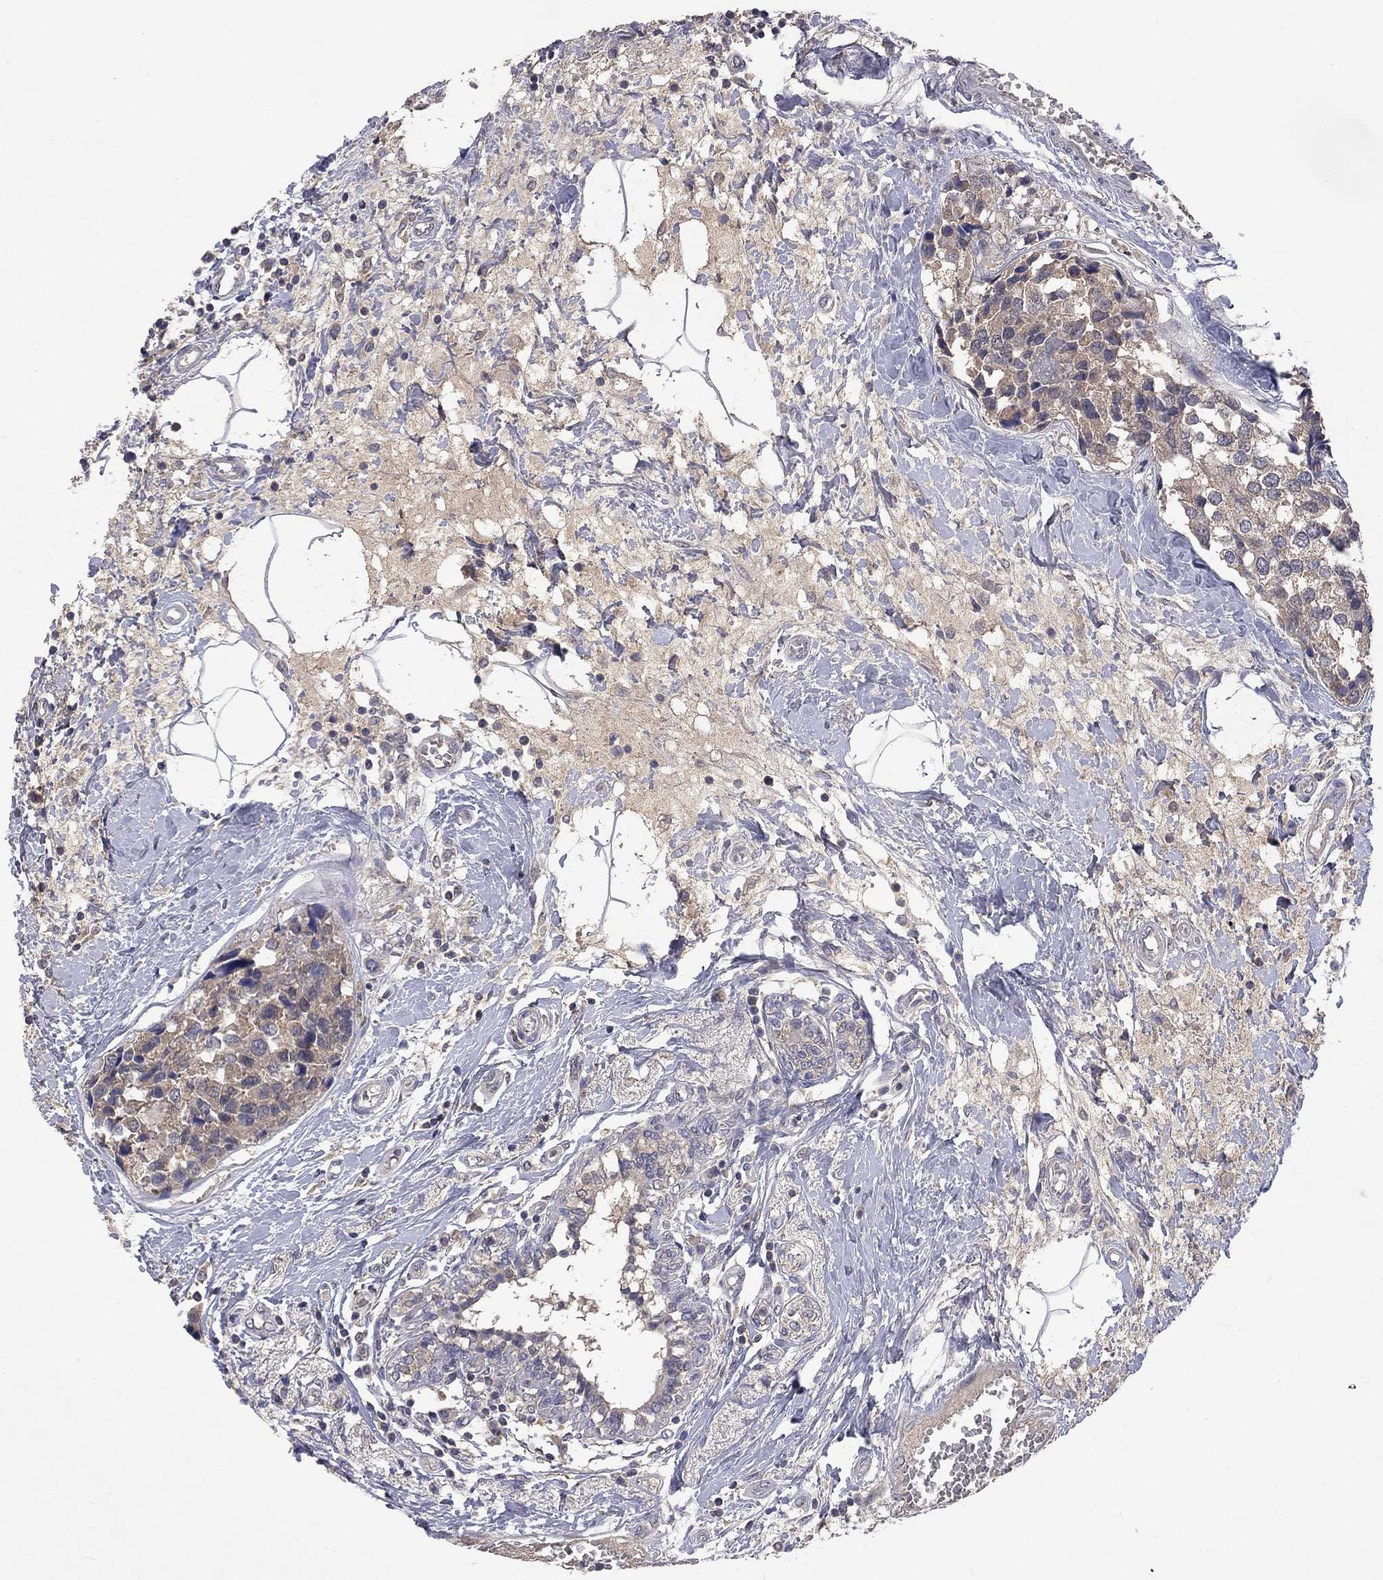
{"staining": {"intensity": "moderate", "quantity": ">75%", "location": "cytoplasmic/membranous"}, "tissue": "breast cancer", "cell_type": "Tumor cells", "image_type": "cancer", "snomed": [{"axis": "morphology", "description": "Lobular carcinoma"}, {"axis": "topography", "description": "Breast"}], "caption": "Immunohistochemistry (IHC) photomicrograph of neoplastic tissue: breast lobular carcinoma stained using immunohistochemistry (IHC) exhibits medium levels of moderate protein expression localized specifically in the cytoplasmic/membranous of tumor cells, appearing as a cytoplasmic/membranous brown color.", "gene": "HTR6", "patient": {"sex": "female", "age": 59}}